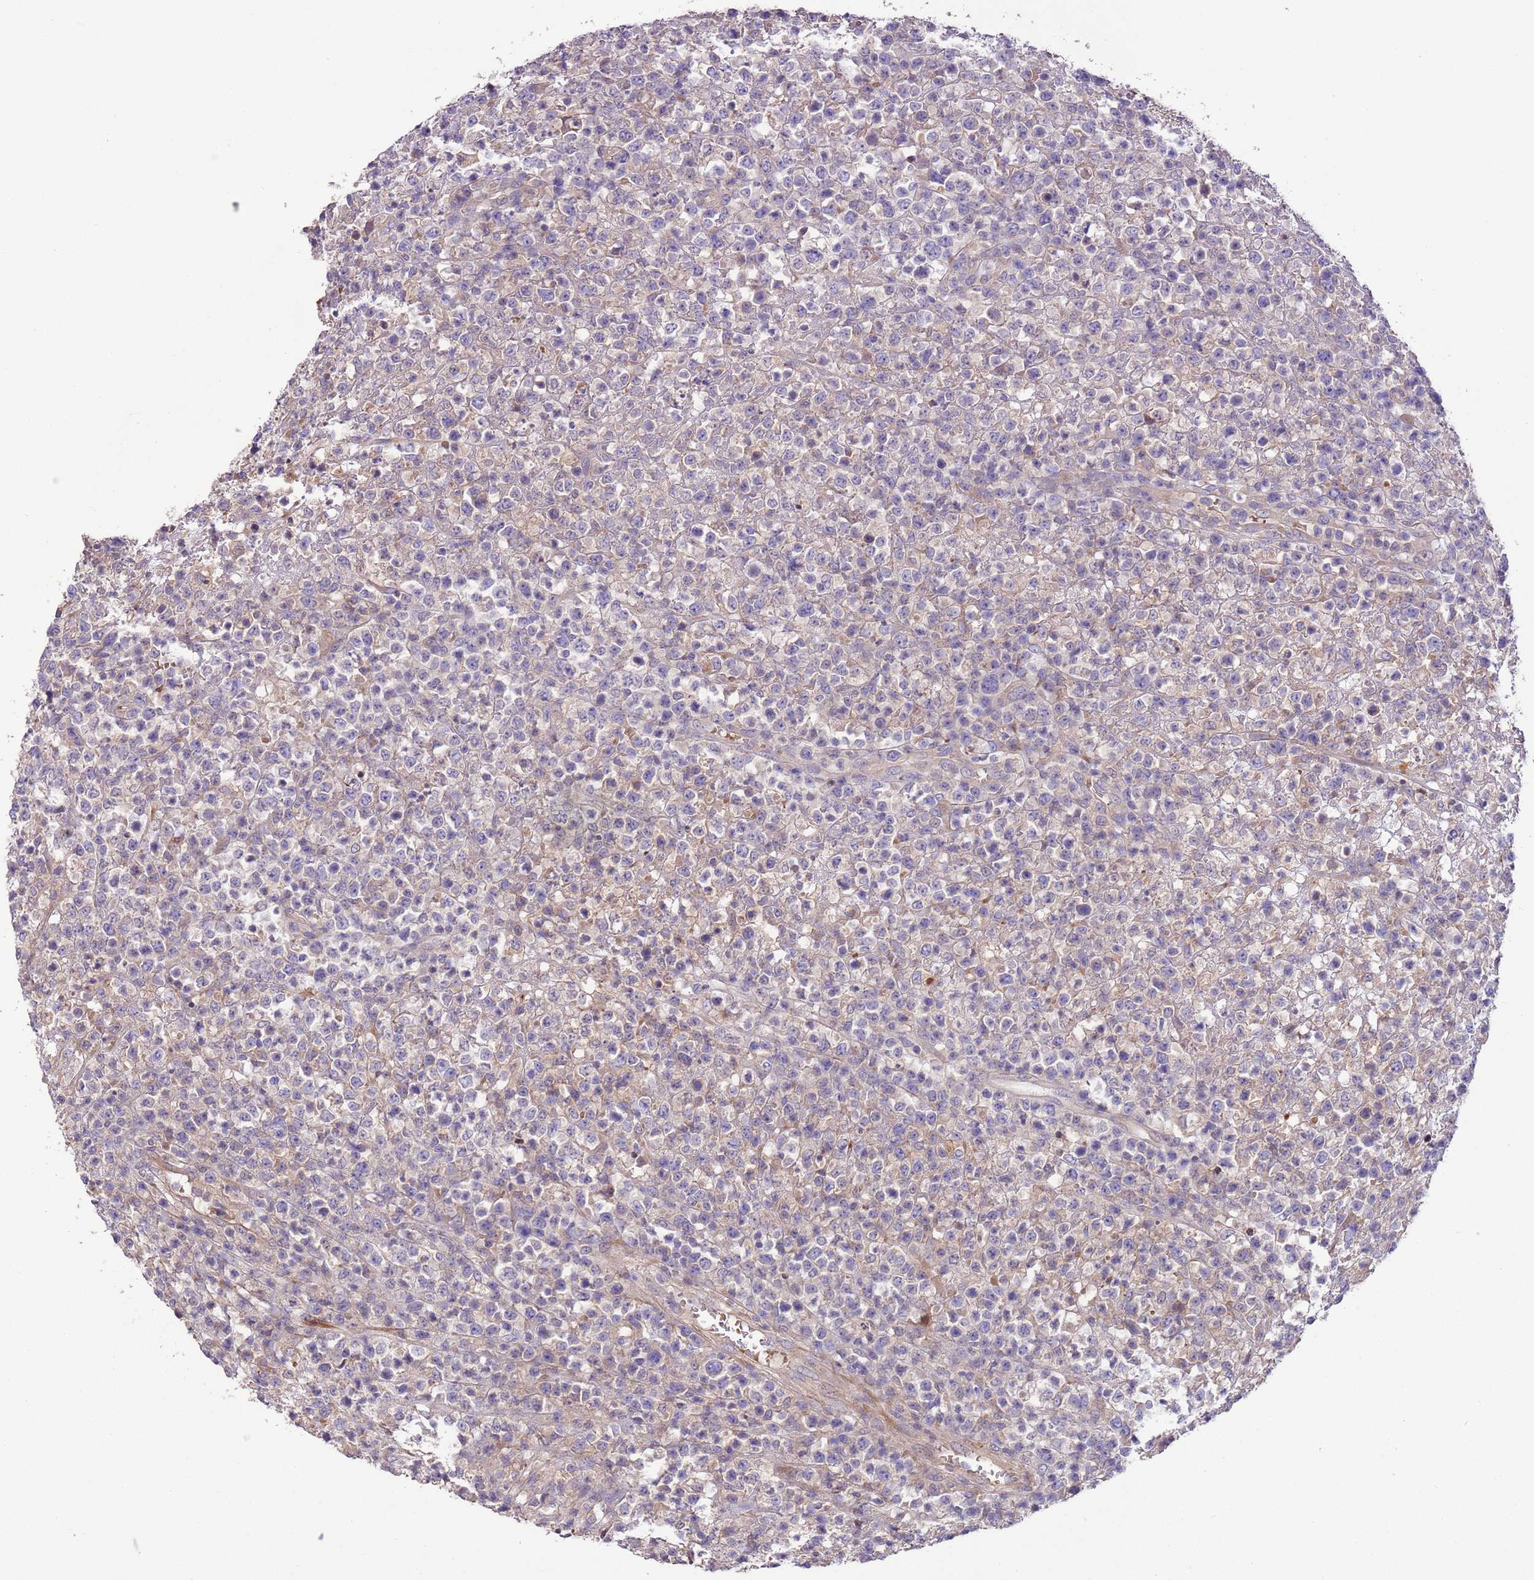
{"staining": {"intensity": "negative", "quantity": "none", "location": "none"}, "tissue": "lymphoma", "cell_type": "Tumor cells", "image_type": "cancer", "snomed": [{"axis": "morphology", "description": "Malignant lymphoma, non-Hodgkin's type, High grade"}, {"axis": "topography", "description": "Colon"}], "caption": "Lymphoma was stained to show a protein in brown. There is no significant expression in tumor cells.", "gene": "FAM89B", "patient": {"sex": "female", "age": 53}}